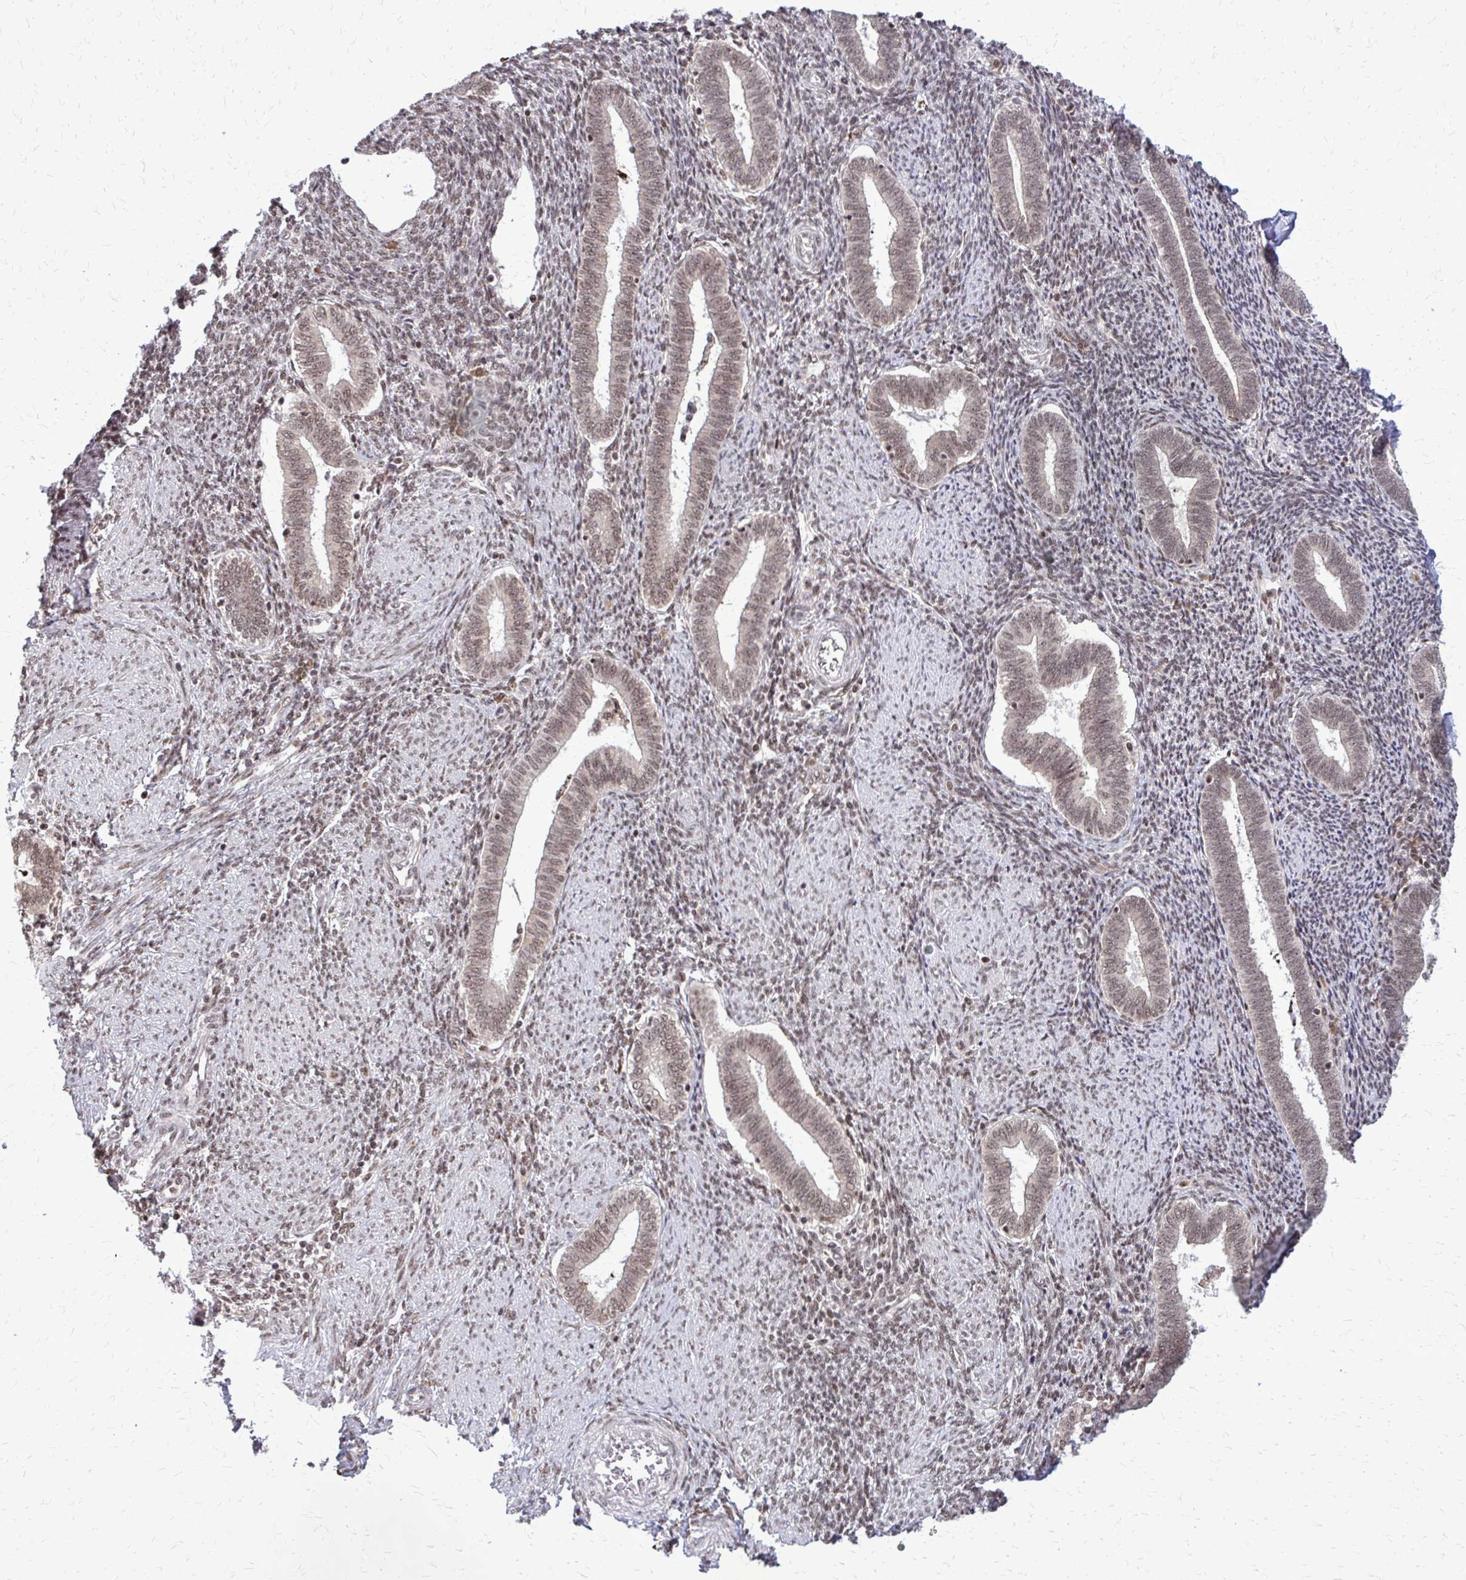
{"staining": {"intensity": "moderate", "quantity": ">75%", "location": "nuclear"}, "tissue": "endometrium", "cell_type": "Cells in endometrial stroma", "image_type": "normal", "snomed": [{"axis": "morphology", "description": "Normal tissue, NOS"}, {"axis": "topography", "description": "Endometrium"}], "caption": "A brown stain shows moderate nuclear expression of a protein in cells in endometrial stroma of benign endometrium. The protein of interest is stained brown, and the nuclei are stained in blue (DAB (3,3'-diaminobenzidine) IHC with brightfield microscopy, high magnification).", "gene": "HDAC3", "patient": {"sex": "female", "age": 42}}